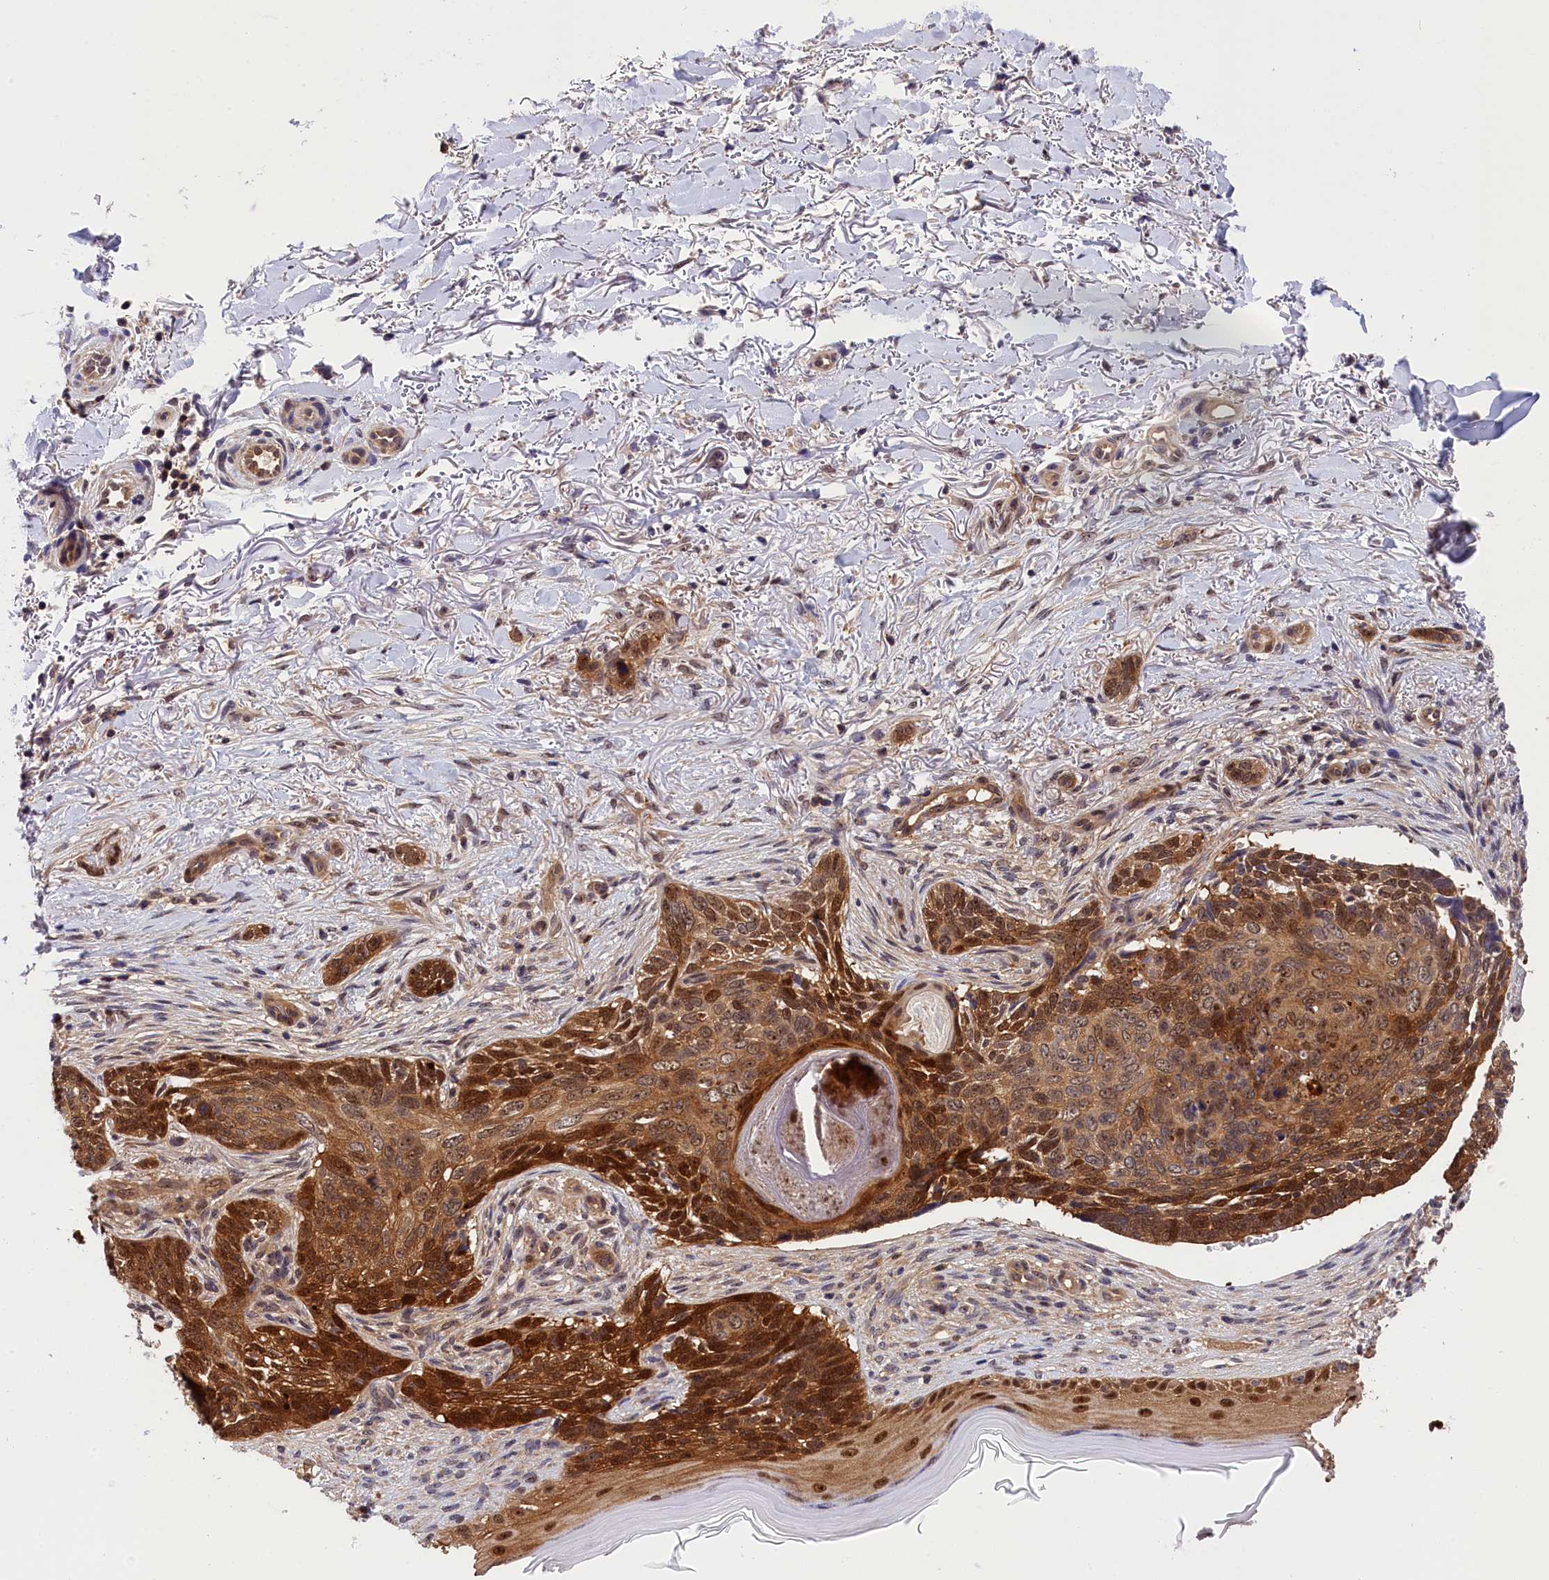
{"staining": {"intensity": "strong", "quantity": ">75%", "location": "cytoplasmic/membranous,nuclear"}, "tissue": "skin cancer", "cell_type": "Tumor cells", "image_type": "cancer", "snomed": [{"axis": "morphology", "description": "Normal tissue, NOS"}, {"axis": "morphology", "description": "Basal cell carcinoma"}, {"axis": "topography", "description": "Skin"}], "caption": "This is a micrograph of immunohistochemistry staining of skin cancer, which shows strong staining in the cytoplasmic/membranous and nuclear of tumor cells.", "gene": "EIF6", "patient": {"sex": "female", "age": 67}}